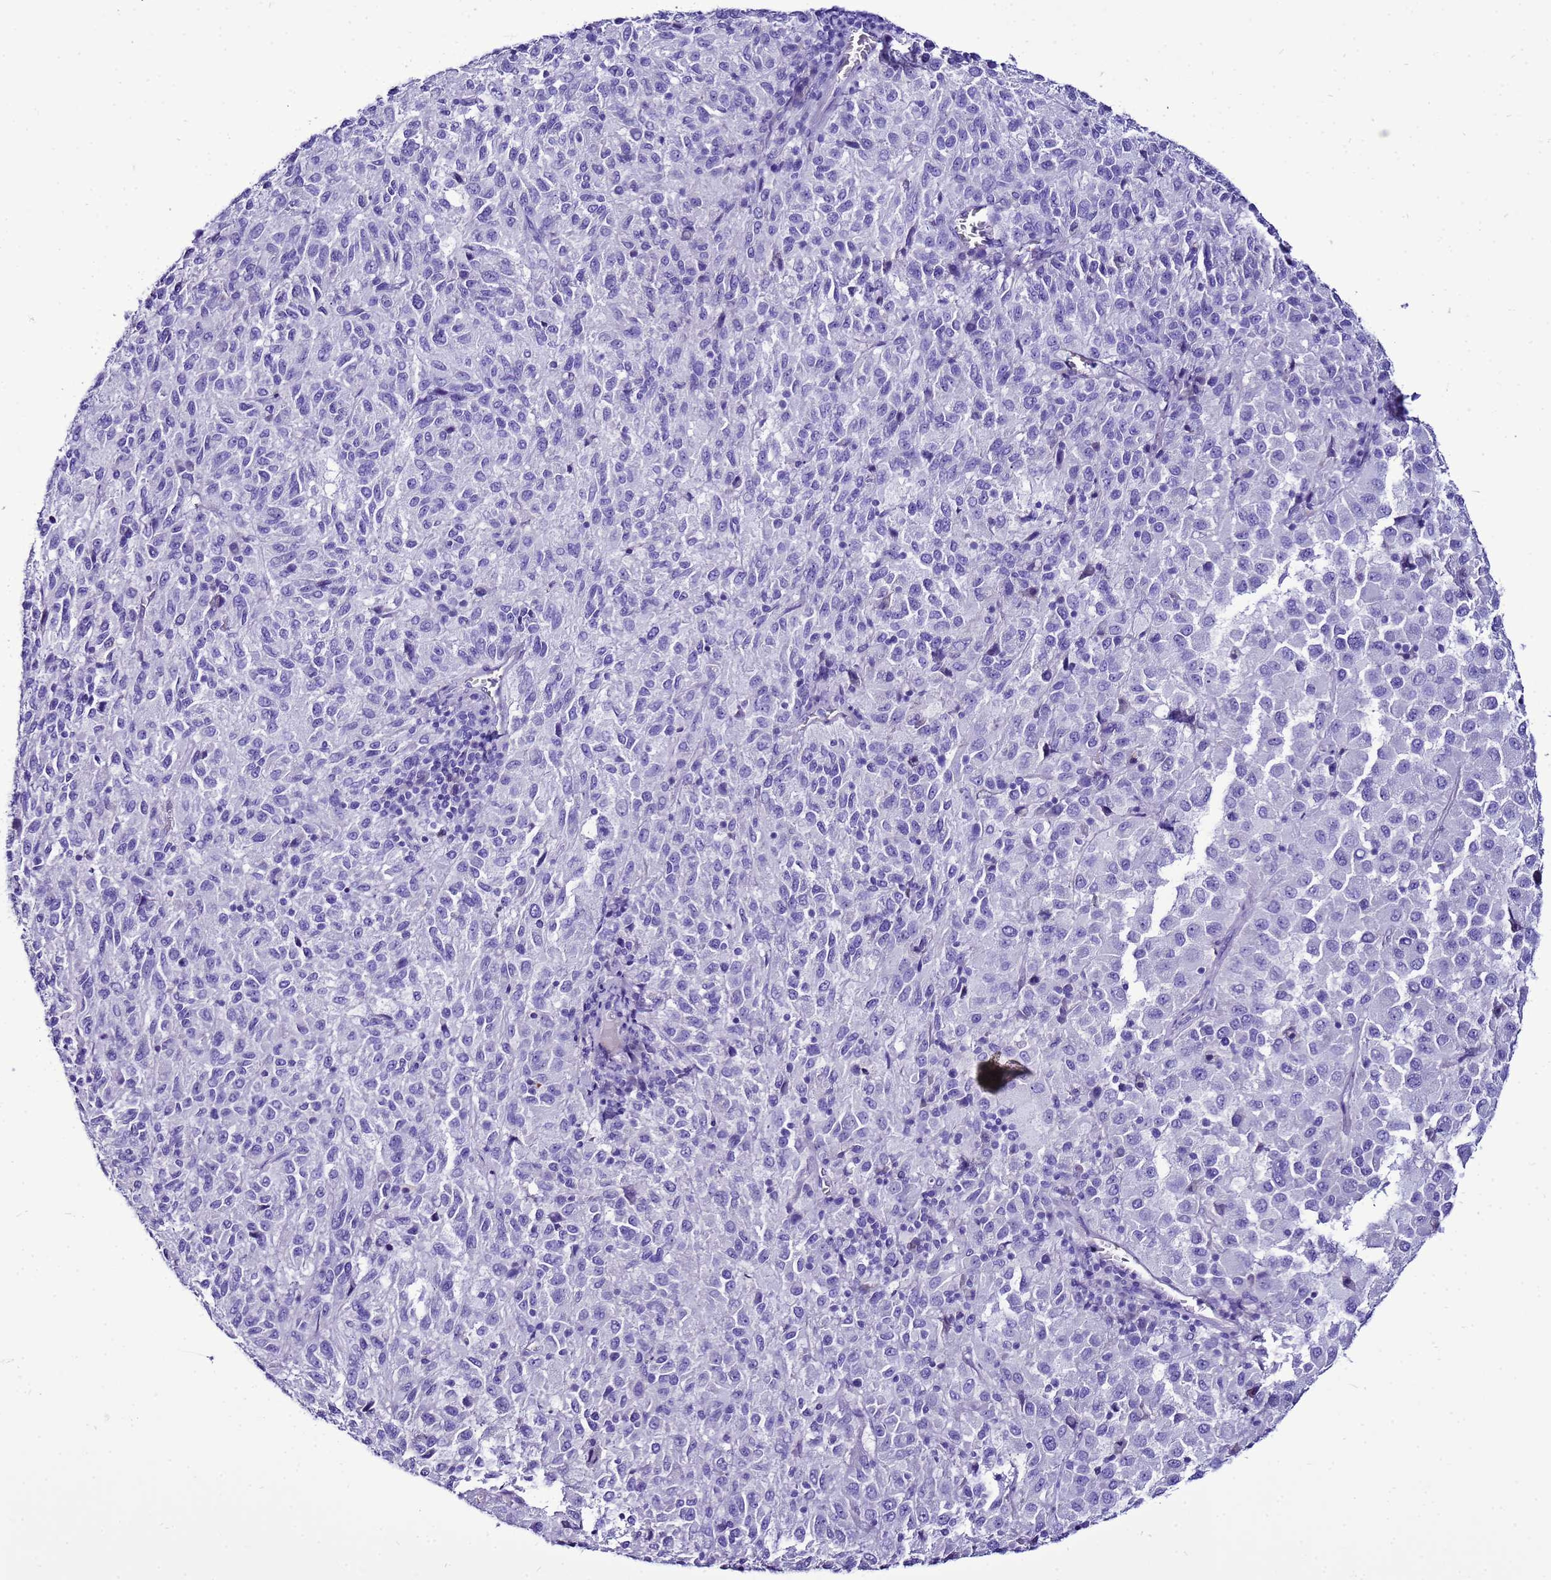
{"staining": {"intensity": "negative", "quantity": "none", "location": "none"}, "tissue": "melanoma", "cell_type": "Tumor cells", "image_type": "cancer", "snomed": [{"axis": "morphology", "description": "Malignant melanoma, Metastatic site"}, {"axis": "topography", "description": "Lung"}], "caption": "Immunohistochemistry (IHC) image of neoplastic tissue: human melanoma stained with DAB displays no significant protein expression in tumor cells.", "gene": "BEST2", "patient": {"sex": "male", "age": 64}}